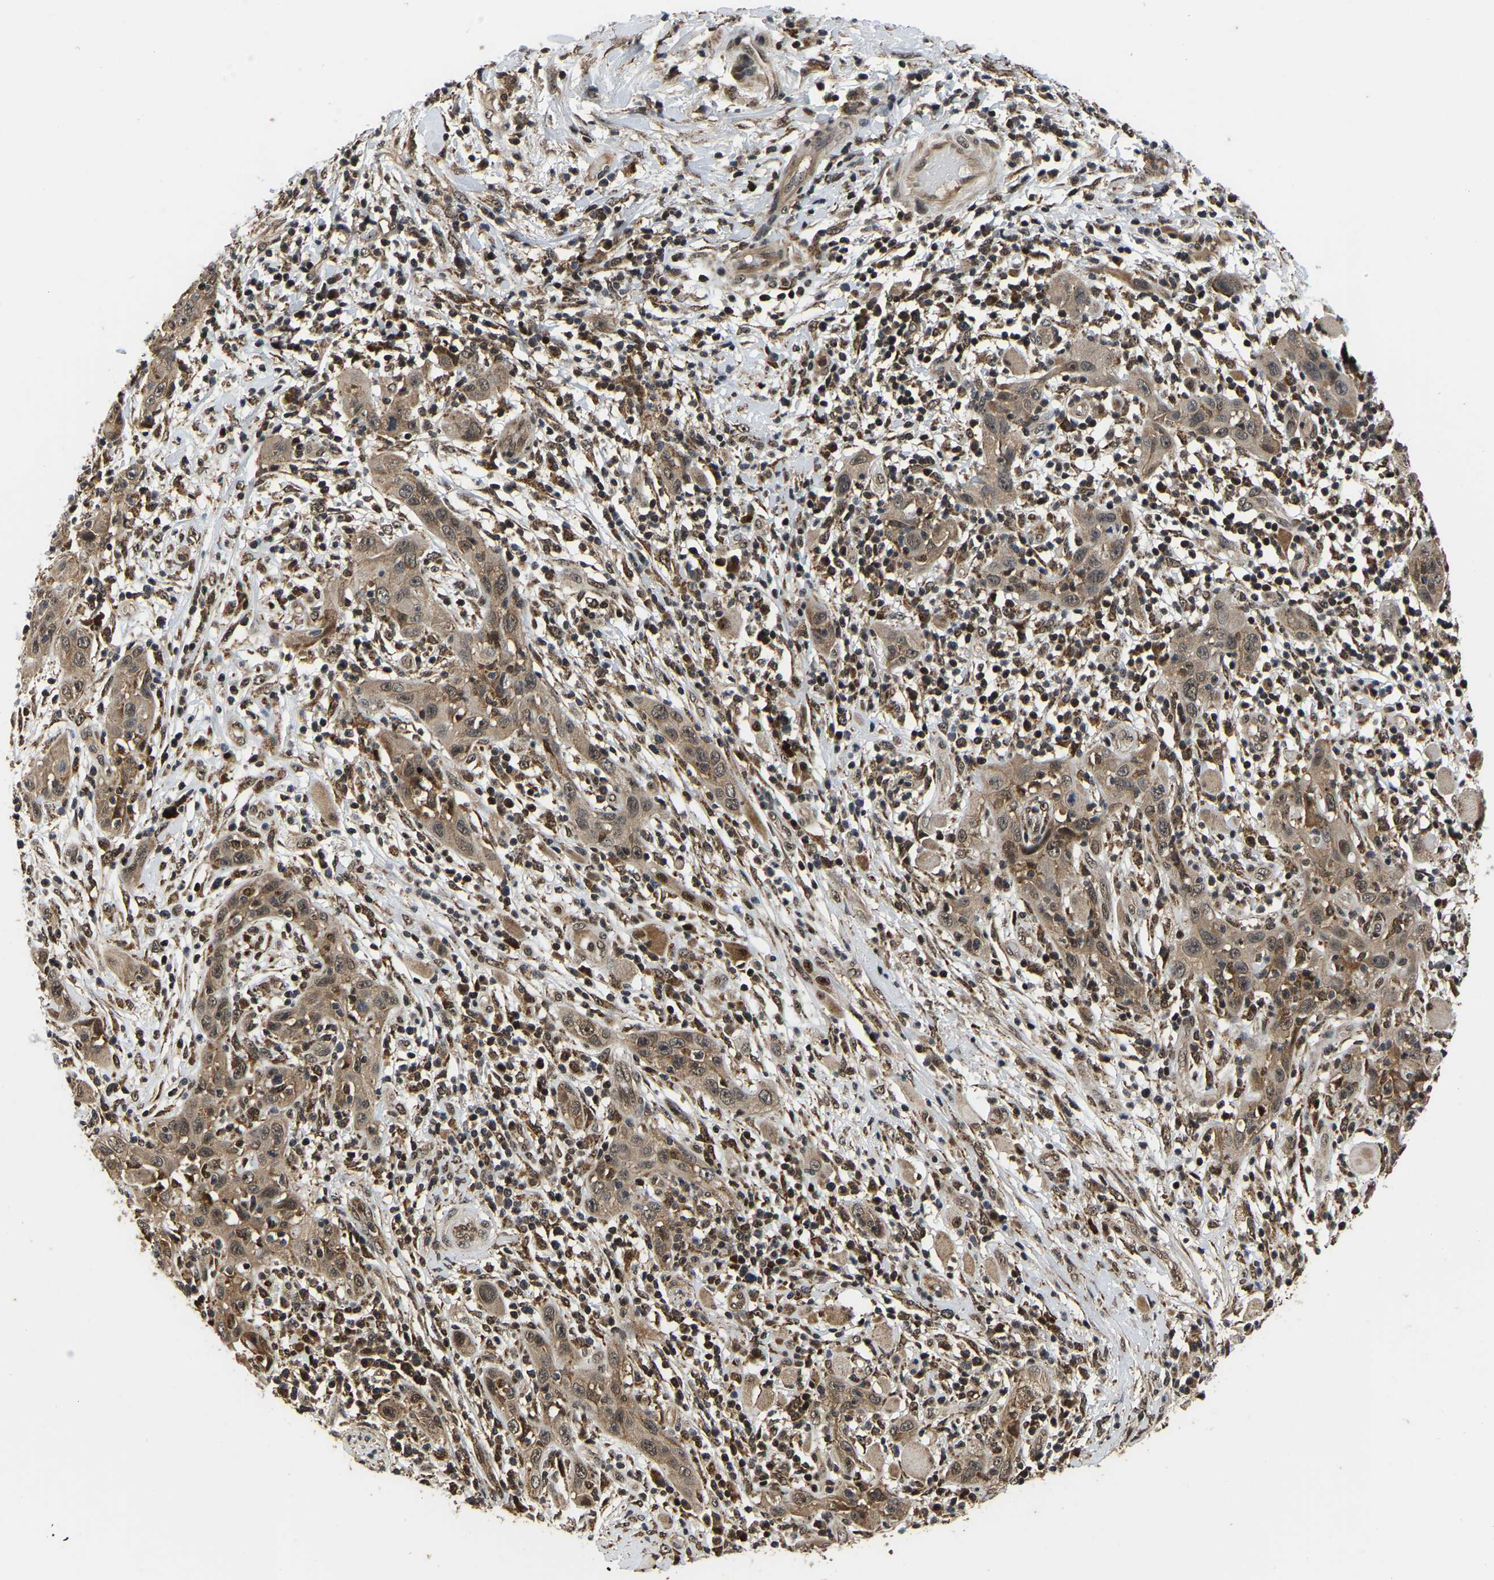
{"staining": {"intensity": "moderate", "quantity": ">75%", "location": "cytoplasmic/membranous,nuclear"}, "tissue": "skin cancer", "cell_type": "Tumor cells", "image_type": "cancer", "snomed": [{"axis": "morphology", "description": "Squamous cell carcinoma, NOS"}, {"axis": "topography", "description": "Skin"}], "caption": "The immunohistochemical stain highlights moderate cytoplasmic/membranous and nuclear expression in tumor cells of skin squamous cell carcinoma tissue.", "gene": "CIAO1", "patient": {"sex": "female", "age": 88}}